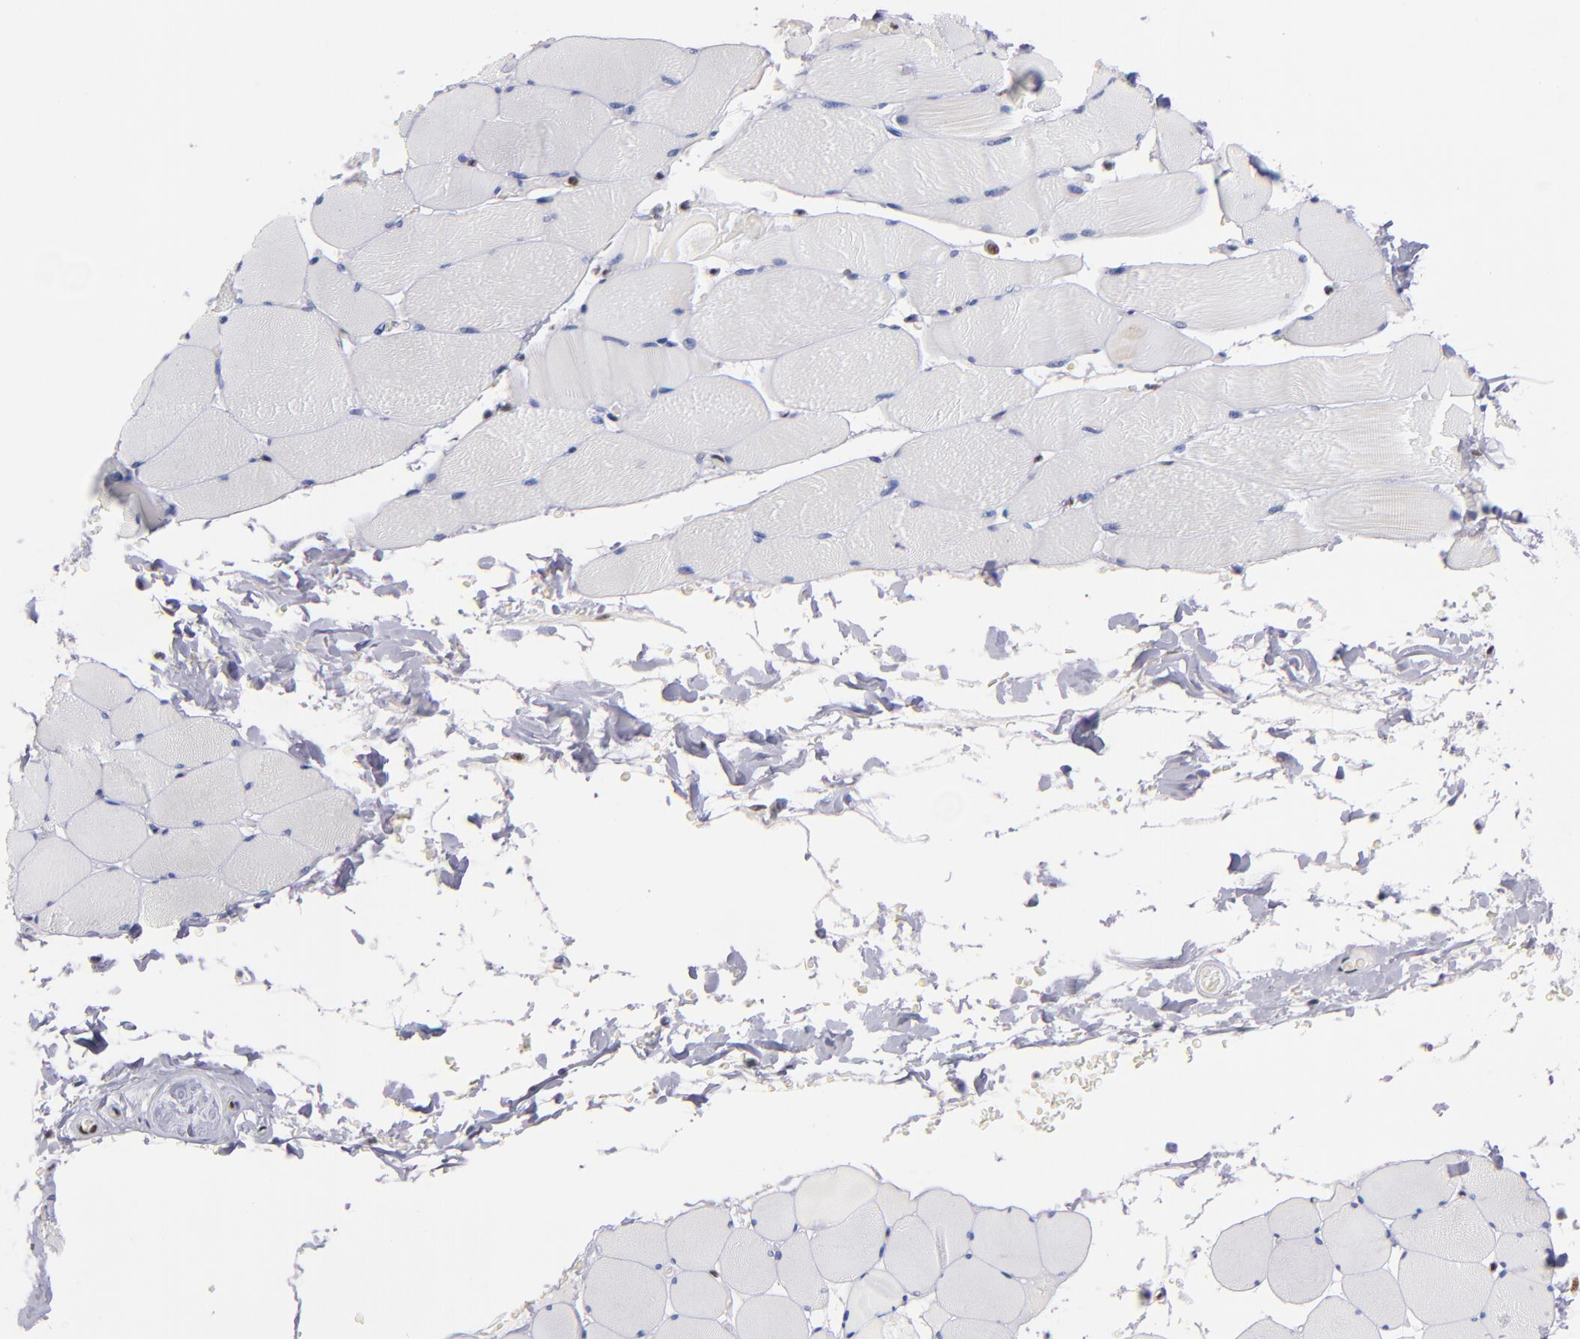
{"staining": {"intensity": "negative", "quantity": "none", "location": "none"}, "tissue": "skeletal muscle", "cell_type": "Myocytes", "image_type": "normal", "snomed": [{"axis": "morphology", "description": "Normal tissue, NOS"}, {"axis": "topography", "description": "Skeletal muscle"}], "caption": "IHC micrograph of normal skeletal muscle stained for a protein (brown), which displays no positivity in myocytes. (Brightfield microscopy of DAB immunohistochemistry (IHC) at high magnification).", "gene": "IFI16", "patient": {"sex": "male", "age": 62}}